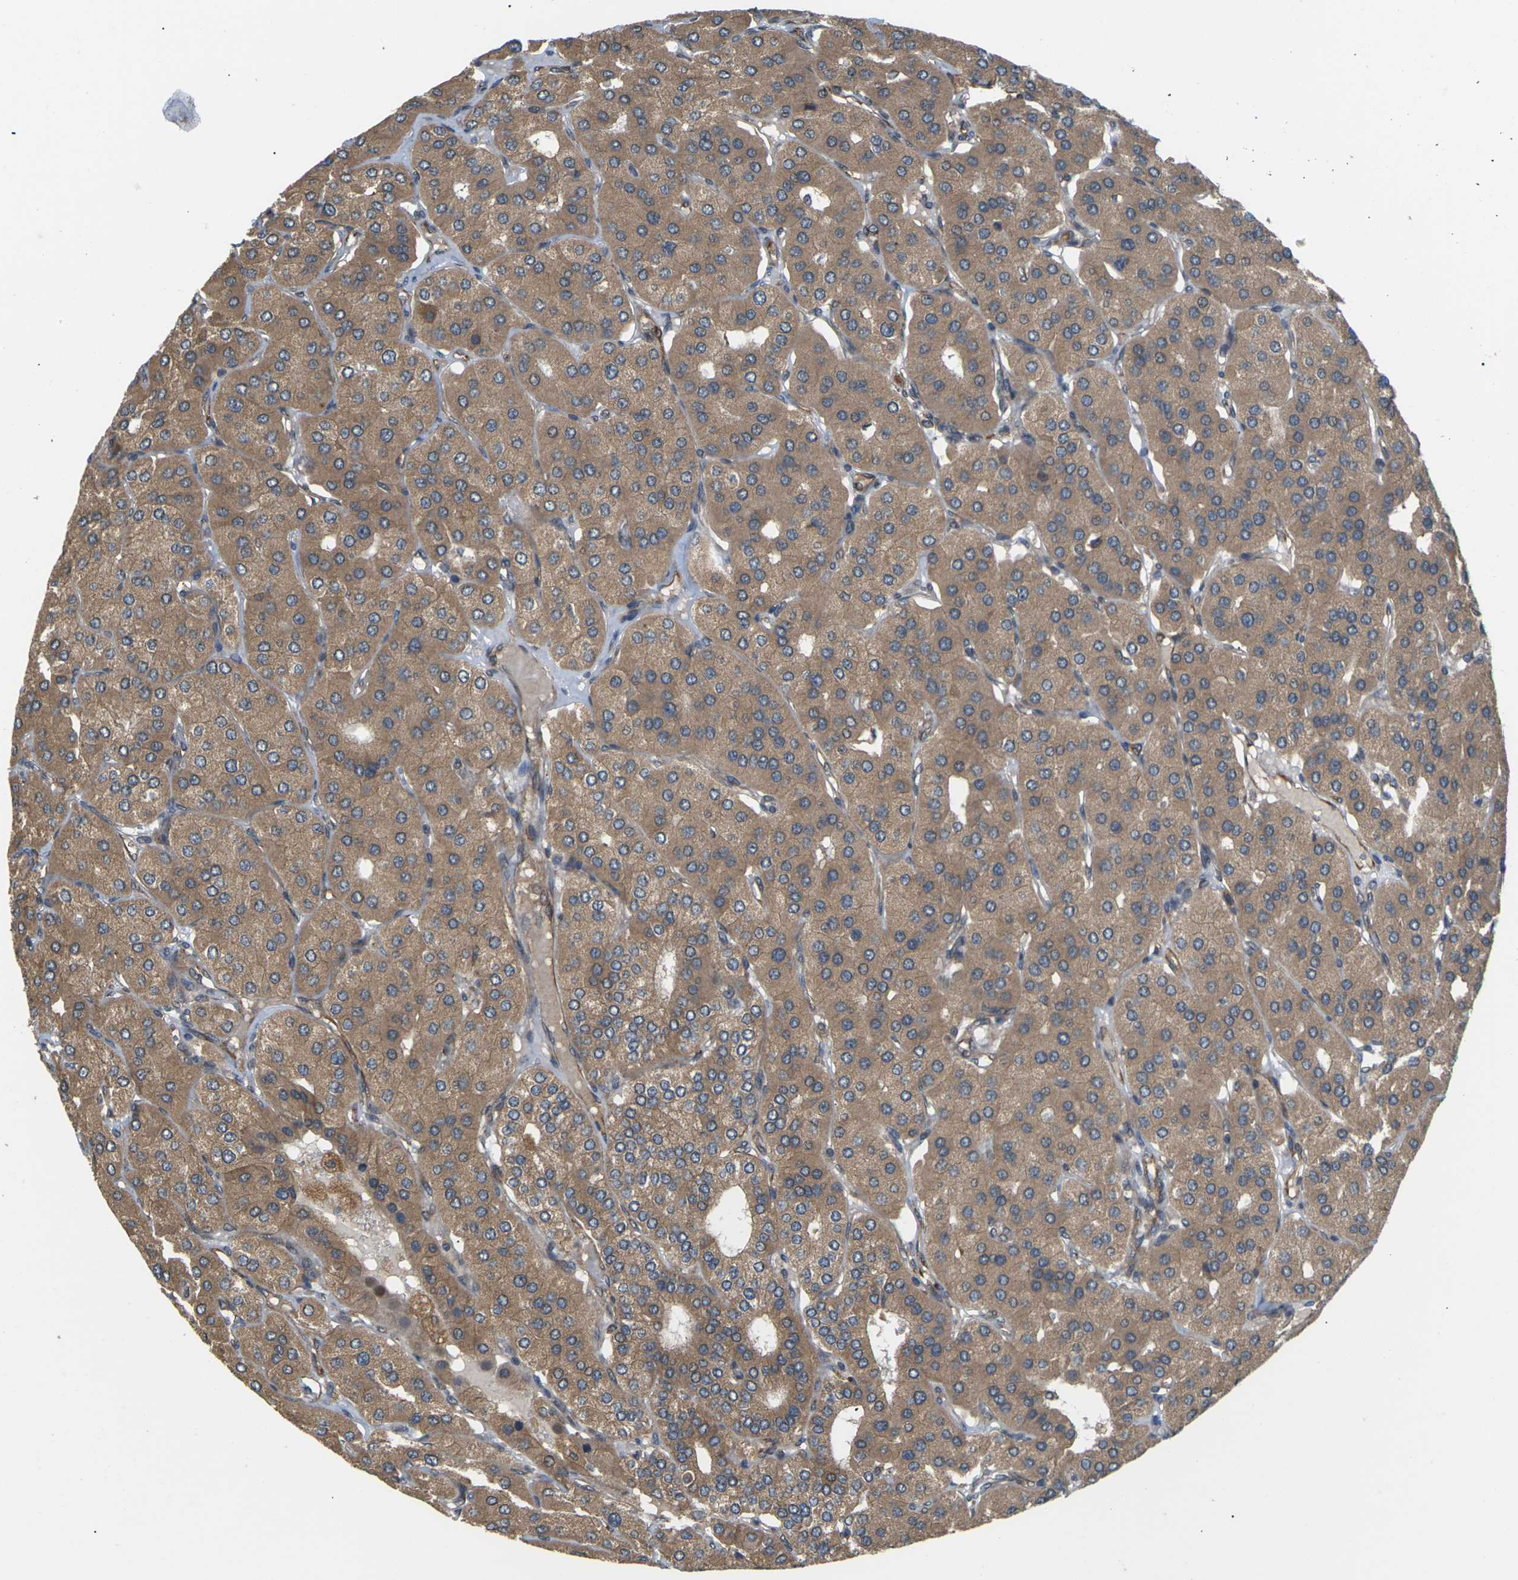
{"staining": {"intensity": "moderate", "quantity": ">75%", "location": "cytoplasmic/membranous"}, "tissue": "parathyroid gland", "cell_type": "Glandular cells", "image_type": "normal", "snomed": [{"axis": "morphology", "description": "Normal tissue, NOS"}, {"axis": "morphology", "description": "Adenoma, NOS"}, {"axis": "topography", "description": "Parathyroid gland"}], "caption": "Immunohistochemical staining of benign human parathyroid gland demonstrates medium levels of moderate cytoplasmic/membranous positivity in approximately >75% of glandular cells.", "gene": "NRAS", "patient": {"sex": "female", "age": 86}}